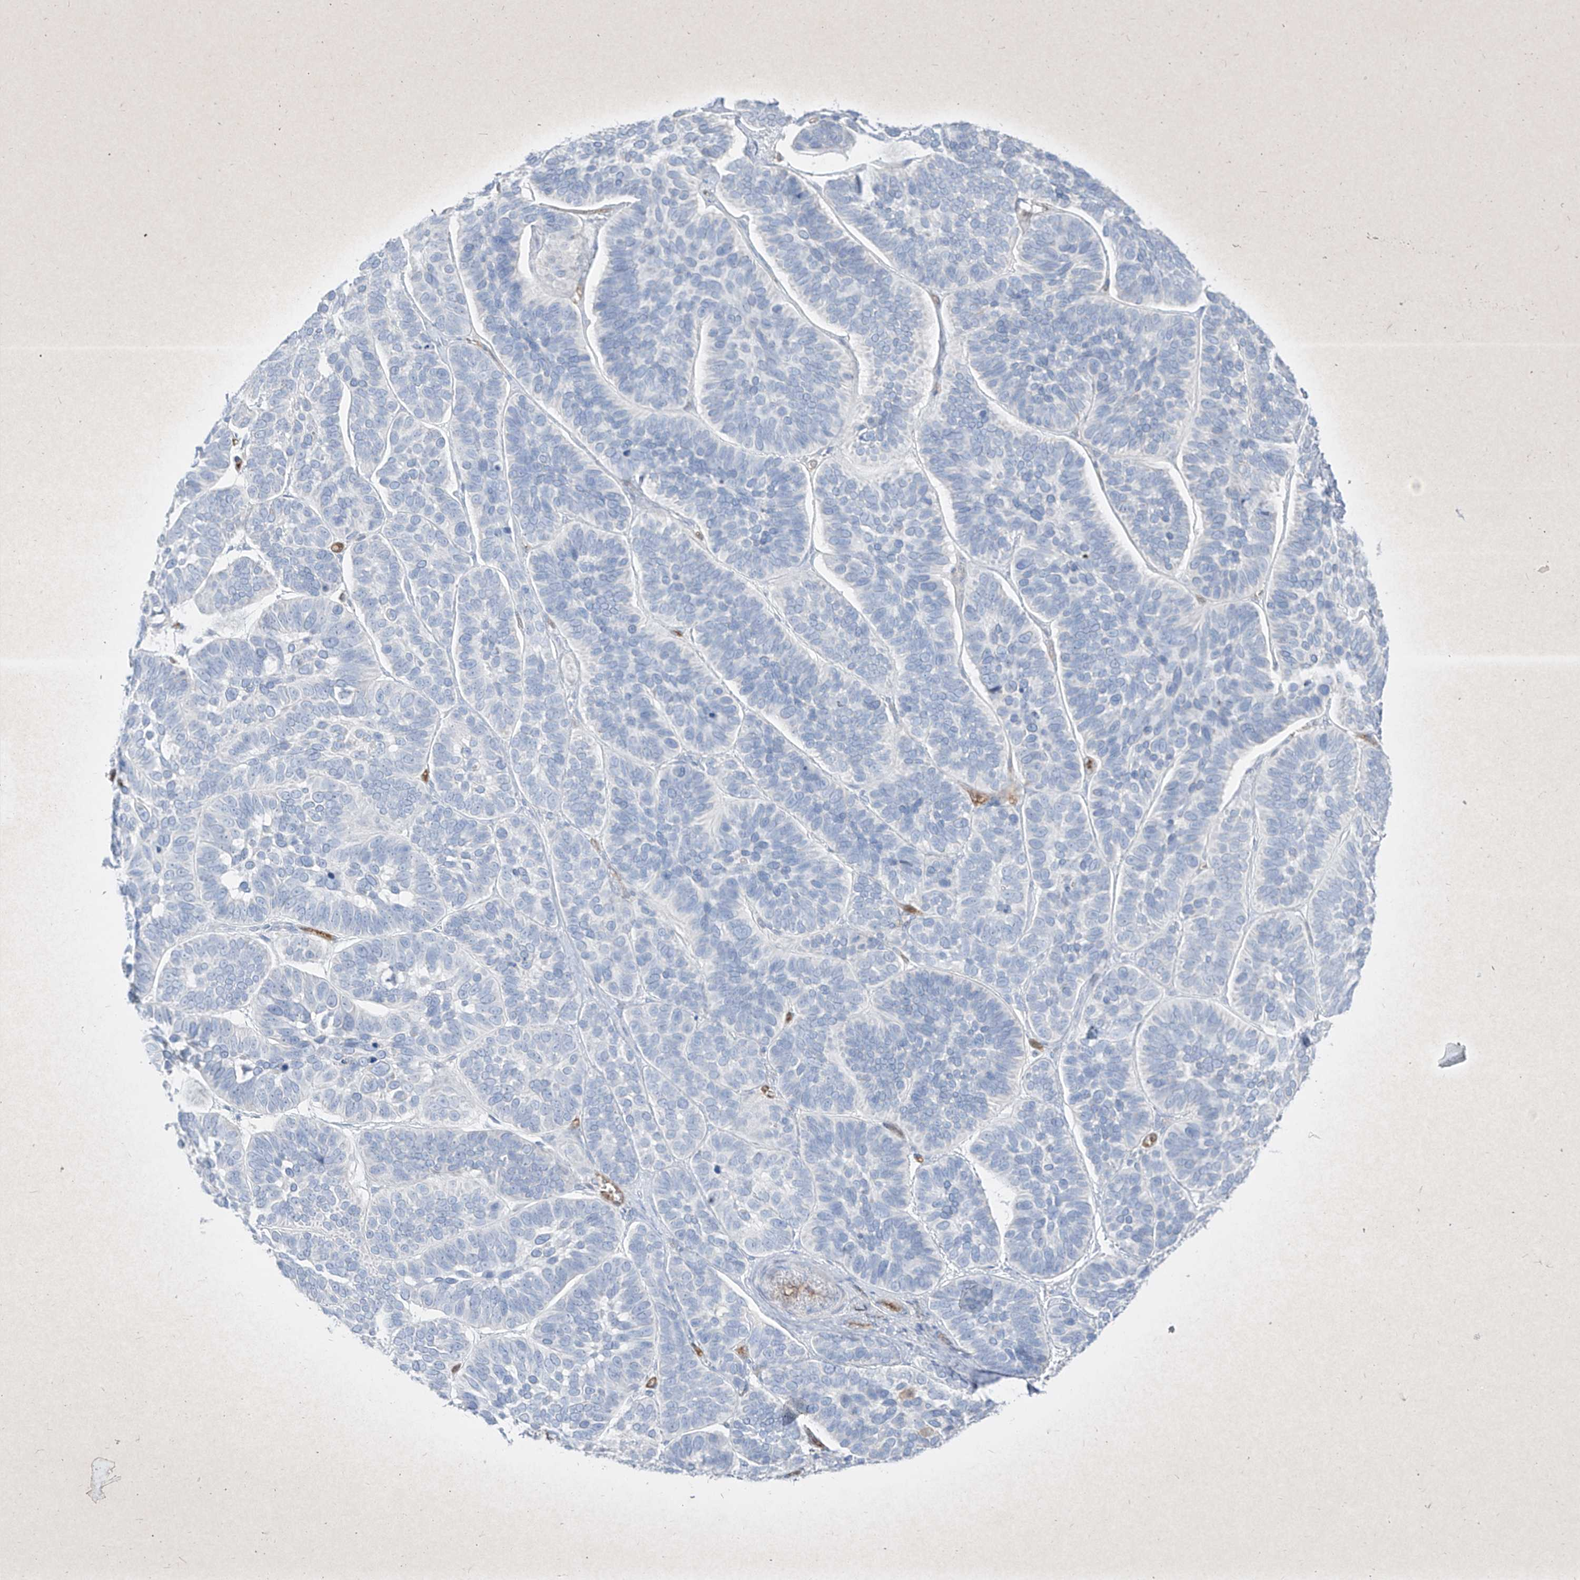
{"staining": {"intensity": "negative", "quantity": "none", "location": "none"}, "tissue": "skin cancer", "cell_type": "Tumor cells", "image_type": "cancer", "snomed": [{"axis": "morphology", "description": "Basal cell carcinoma"}, {"axis": "topography", "description": "Skin"}], "caption": "The IHC histopathology image has no significant staining in tumor cells of skin basal cell carcinoma tissue.", "gene": "PSMB10", "patient": {"sex": "male", "age": 62}}